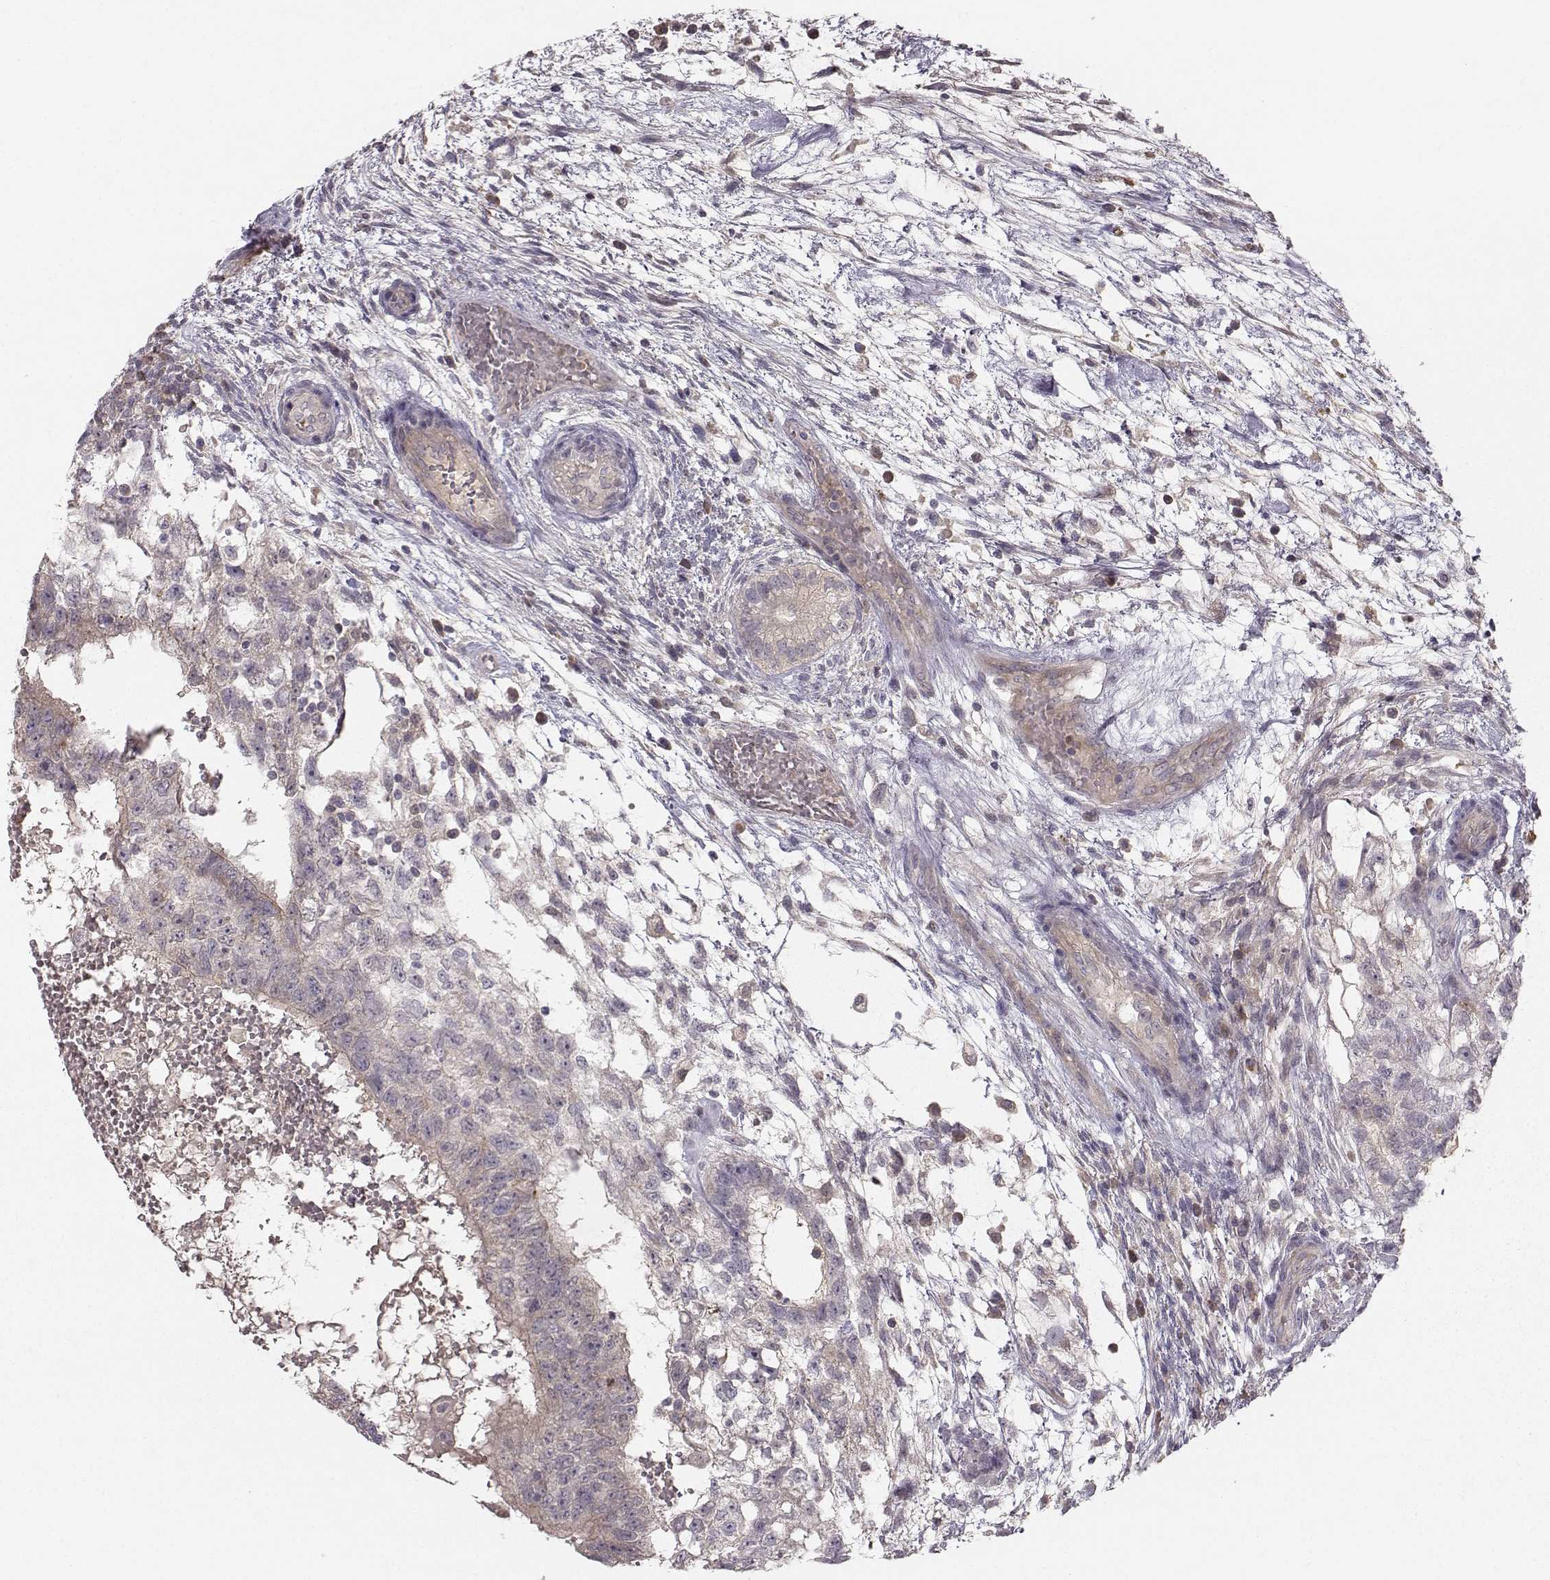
{"staining": {"intensity": "negative", "quantity": "none", "location": "none"}, "tissue": "testis cancer", "cell_type": "Tumor cells", "image_type": "cancer", "snomed": [{"axis": "morphology", "description": "Normal tissue, NOS"}, {"axis": "morphology", "description": "Carcinoma, Embryonal, NOS"}, {"axis": "topography", "description": "Testis"}, {"axis": "topography", "description": "Epididymis"}], "caption": "Tumor cells show no significant protein positivity in embryonal carcinoma (testis). (Immunohistochemistry, brightfield microscopy, high magnification).", "gene": "OPRD1", "patient": {"sex": "male", "age": 32}}